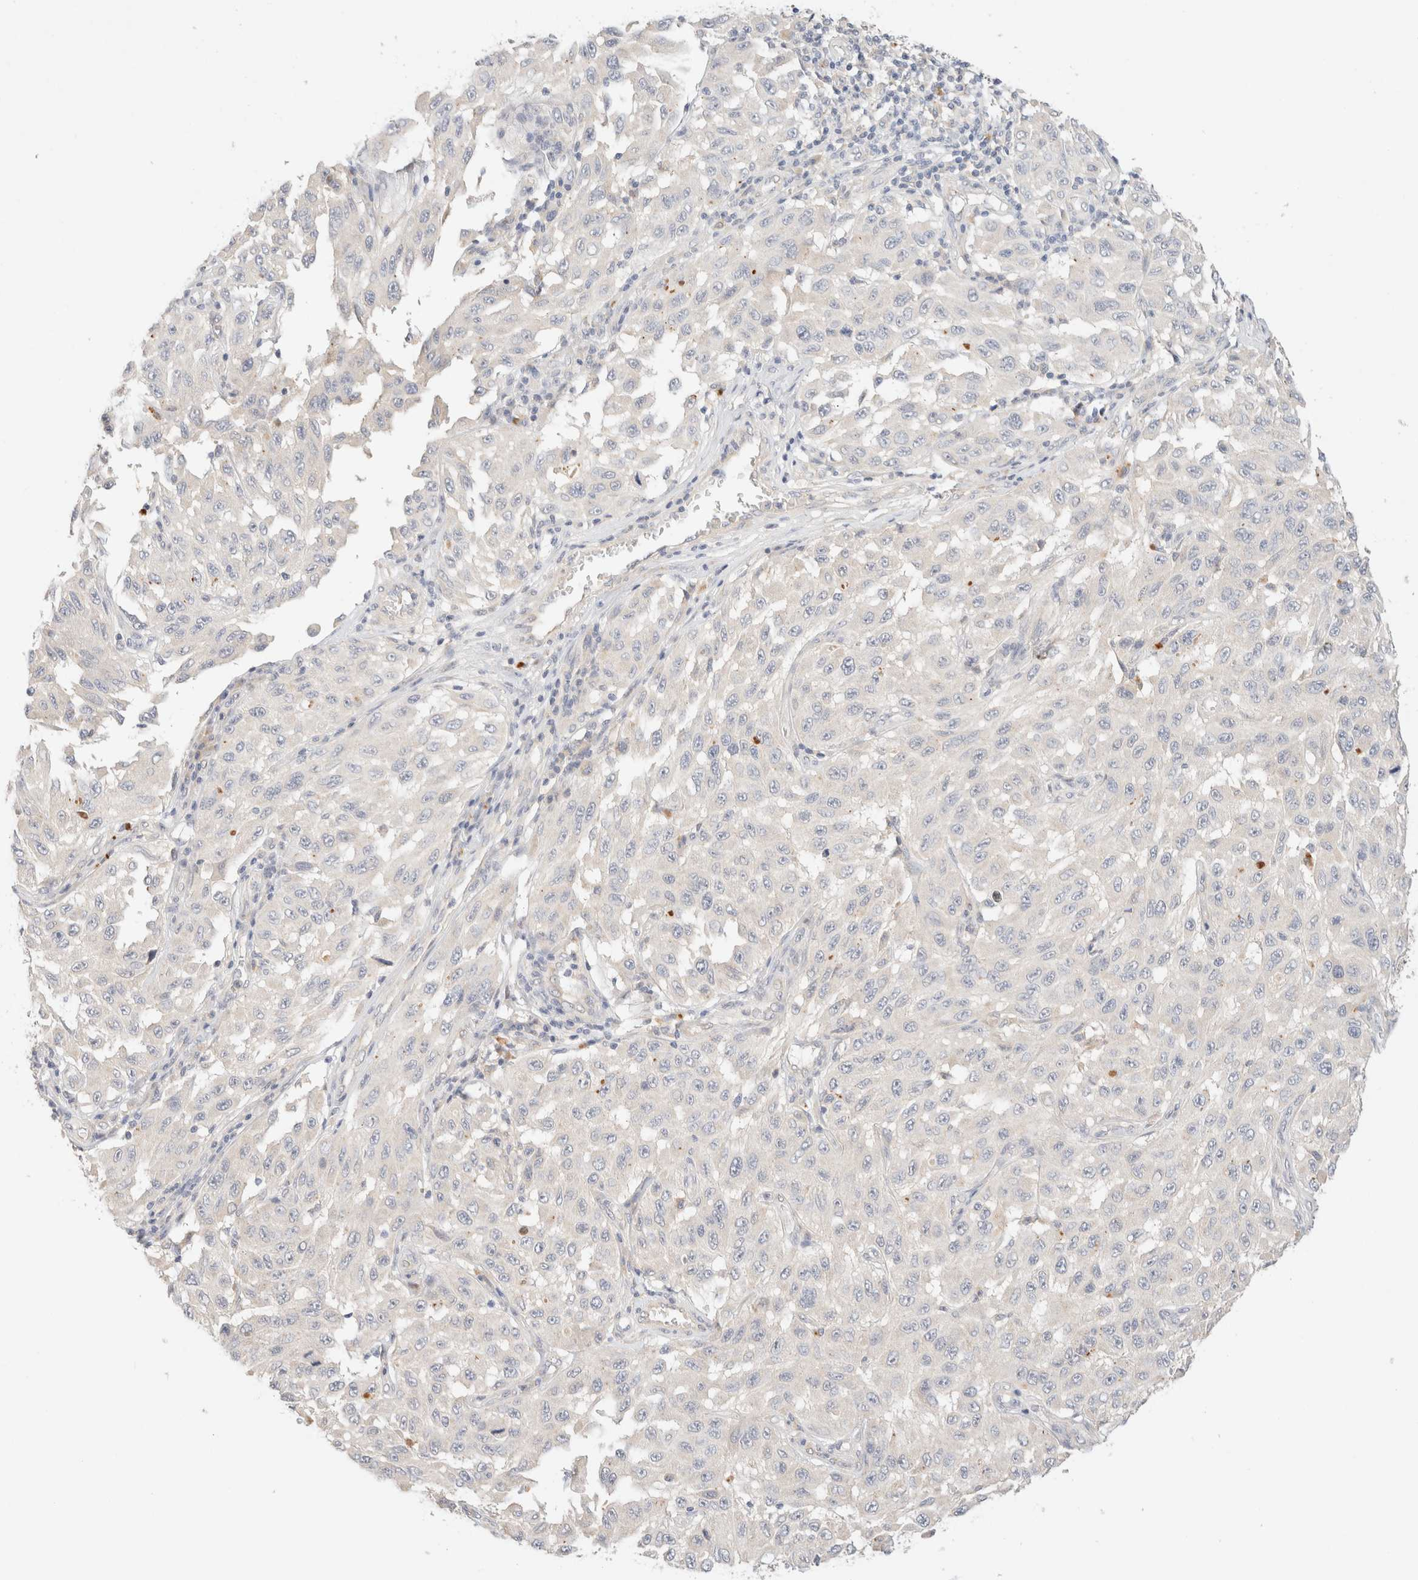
{"staining": {"intensity": "negative", "quantity": "none", "location": "none"}, "tissue": "melanoma", "cell_type": "Tumor cells", "image_type": "cancer", "snomed": [{"axis": "morphology", "description": "Malignant melanoma, NOS"}, {"axis": "topography", "description": "Skin"}], "caption": "Immunohistochemistry histopathology image of melanoma stained for a protein (brown), which exhibits no staining in tumor cells.", "gene": "SNTB1", "patient": {"sex": "male", "age": 30}}